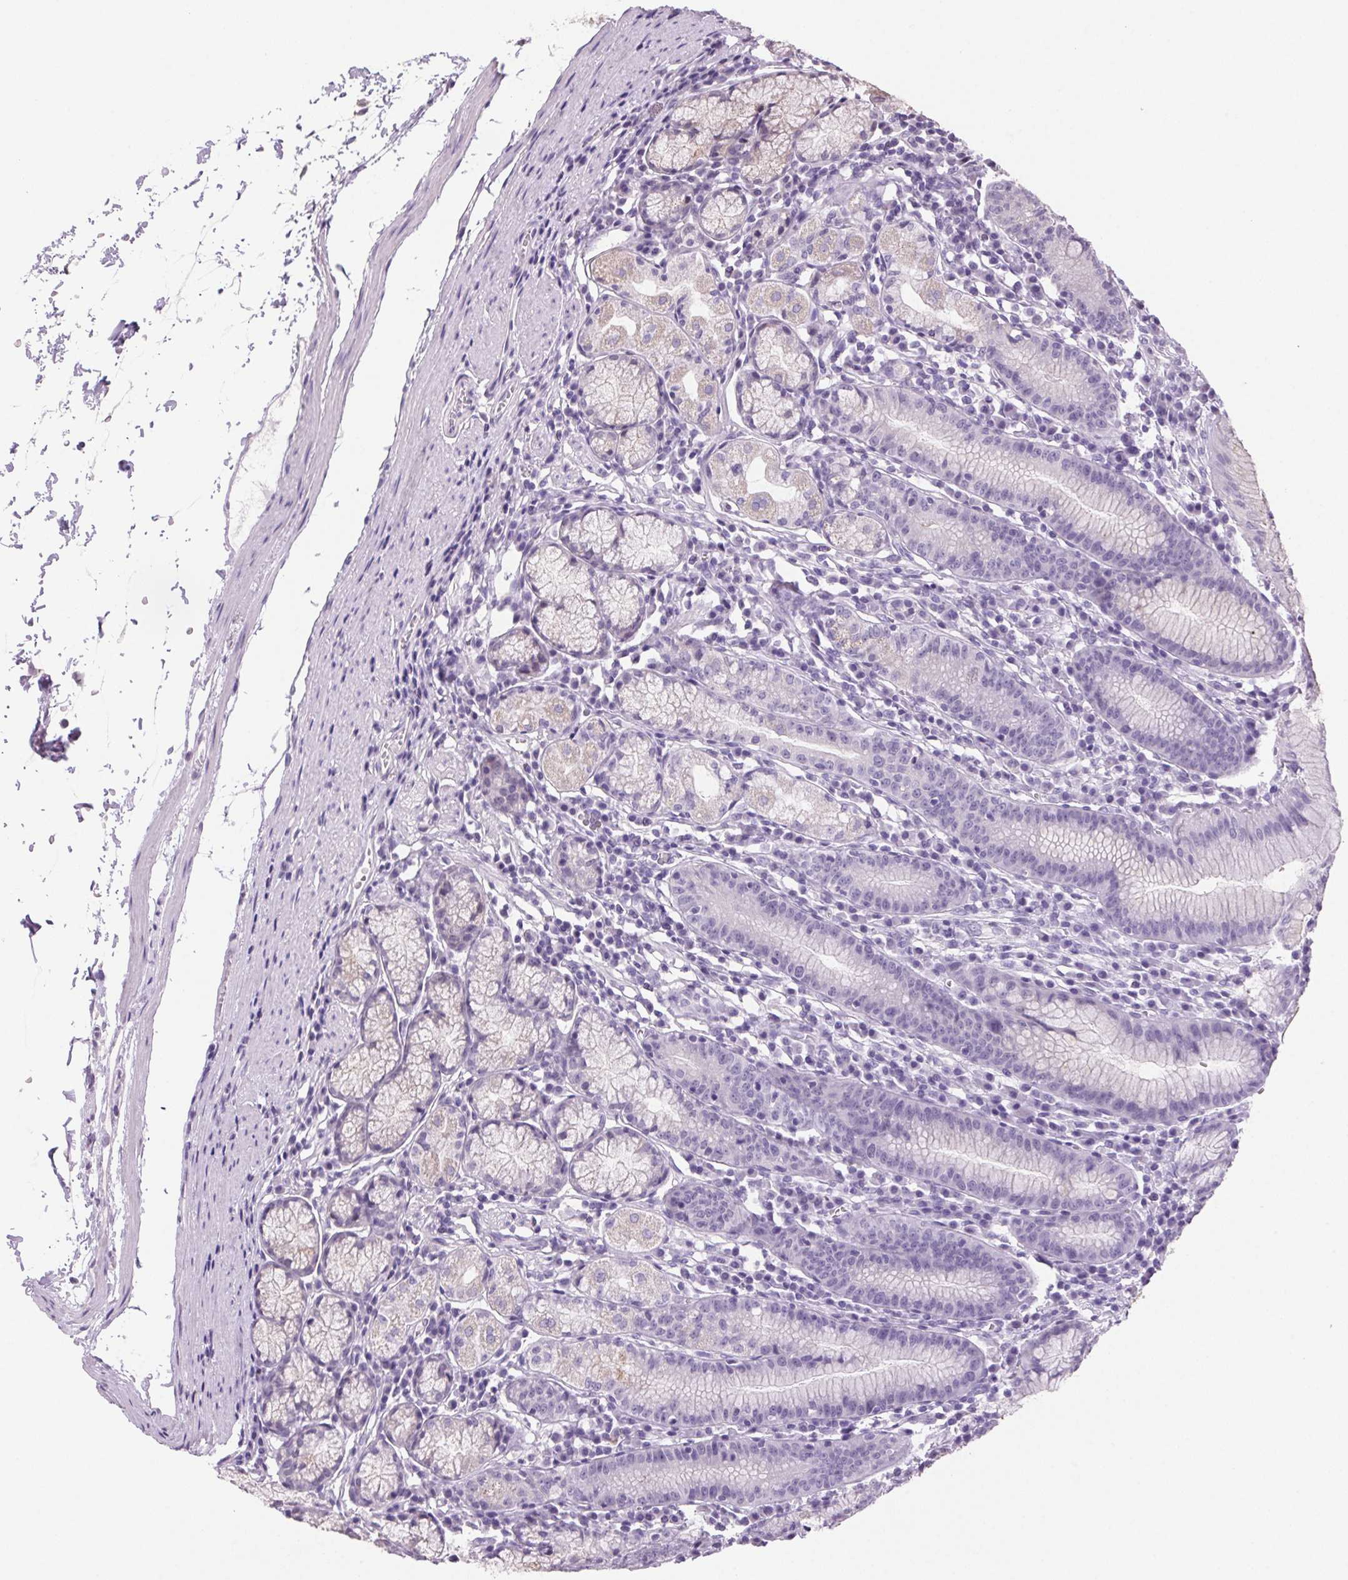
{"staining": {"intensity": "weak", "quantity": "<25%", "location": "cytoplasmic/membranous"}, "tissue": "stomach", "cell_type": "Glandular cells", "image_type": "normal", "snomed": [{"axis": "morphology", "description": "Normal tissue, NOS"}, {"axis": "topography", "description": "Stomach"}], "caption": "The IHC histopathology image has no significant staining in glandular cells of stomach. The staining is performed using DAB brown chromogen with nuclei counter-stained in using hematoxylin.", "gene": "VWA3B", "patient": {"sex": "male", "age": 55}}